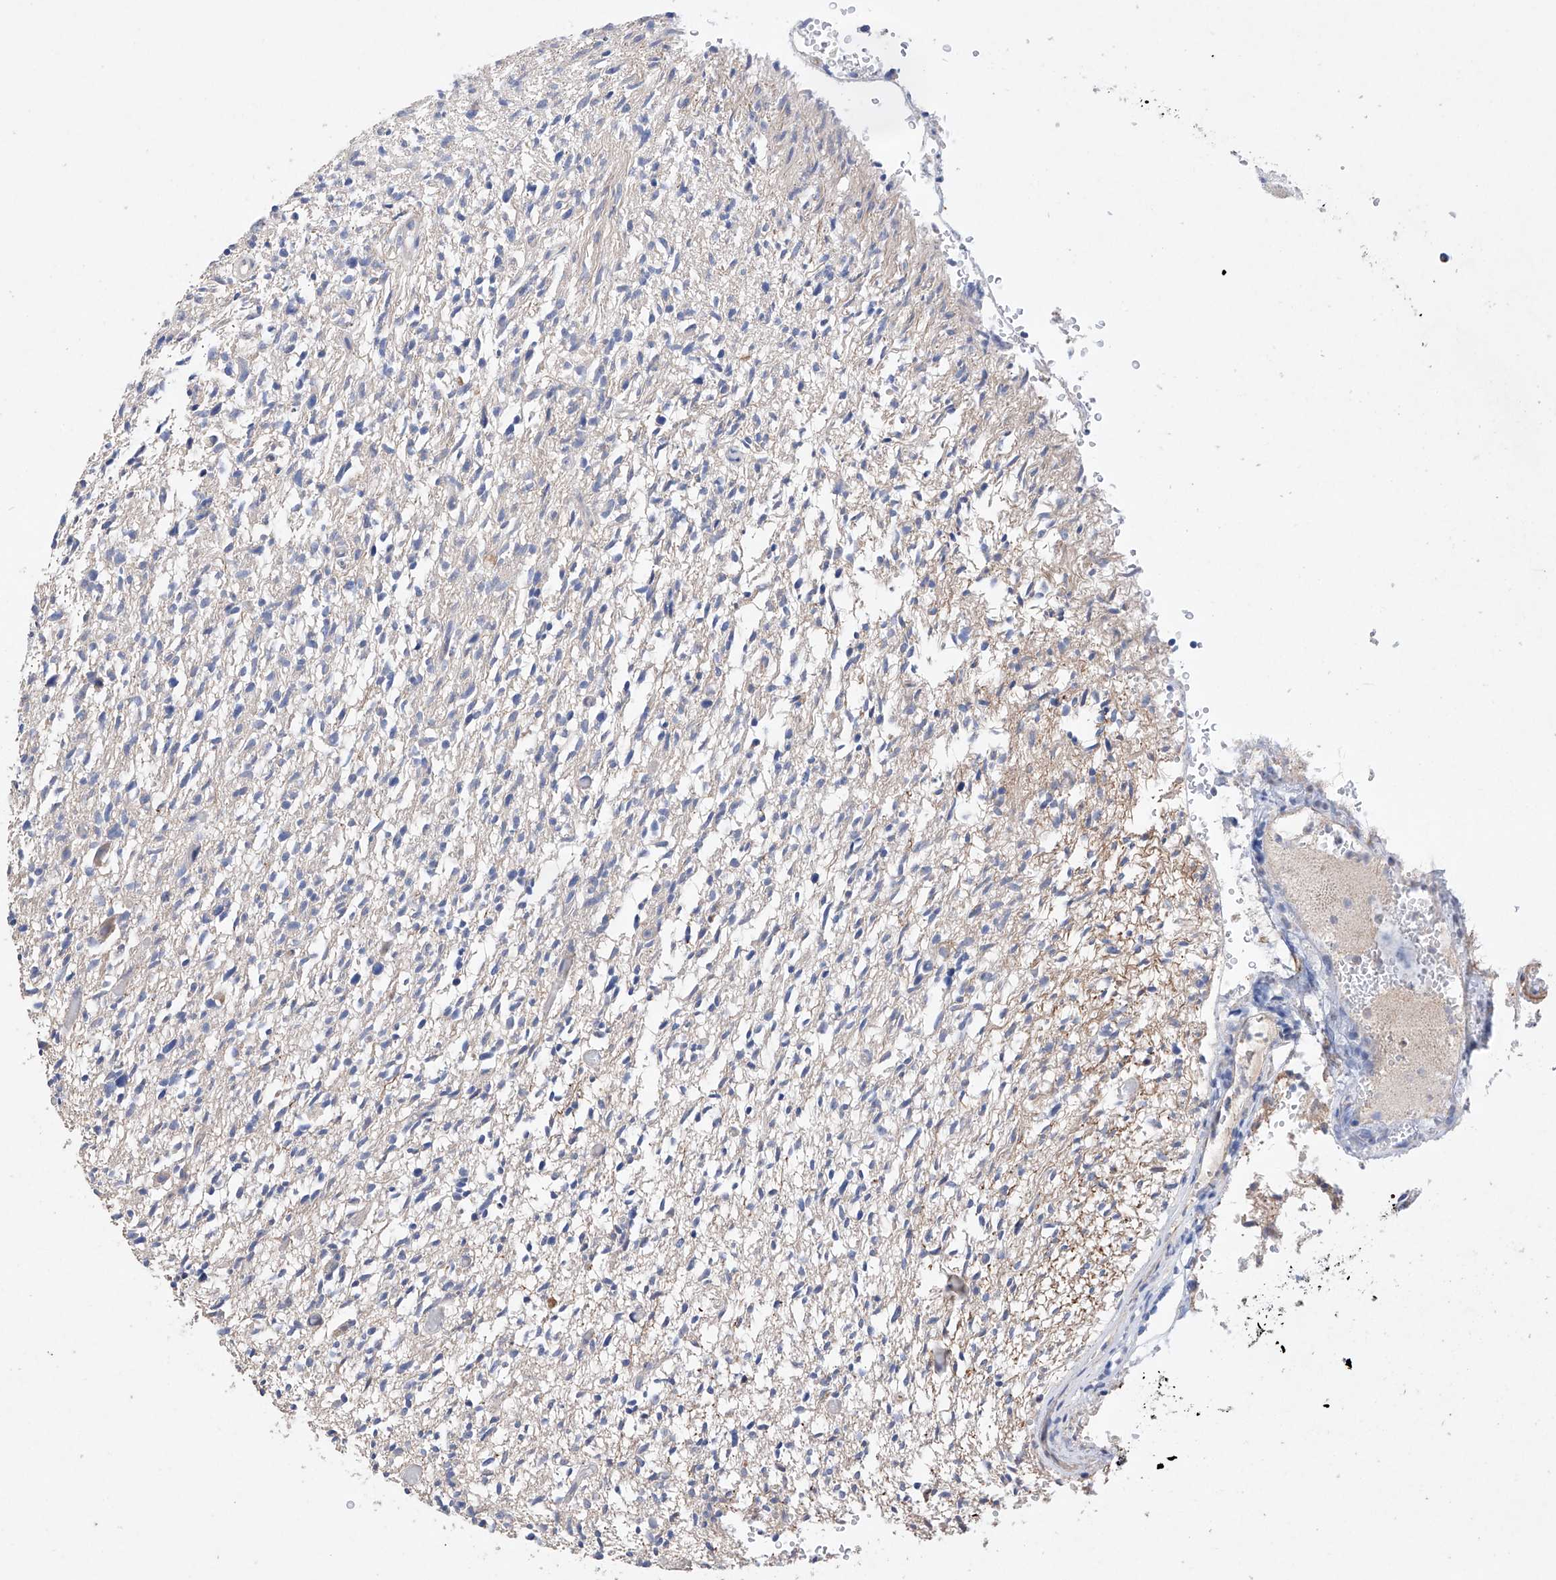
{"staining": {"intensity": "negative", "quantity": "none", "location": "none"}, "tissue": "glioma", "cell_type": "Tumor cells", "image_type": "cancer", "snomed": [{"axis": "morphology", "description": "Glioma, malignant, High grade"}, {"axis": "topography", "description": "Brain"}], "caption": "High power microscopy photomicrograph of an immunohistochemistry (IHC) image of malignant glioma (high-grade), revealing no significant staining in tumor cells. Brightfield microscopy of immunohistochemistry stained with DAB (3,3'-diaminobenzidine) (brown) and hematoxylin (blue), captured at high magnification.", "gene": "AFG1L", "patient": {"sex": "female", "age": 57}}